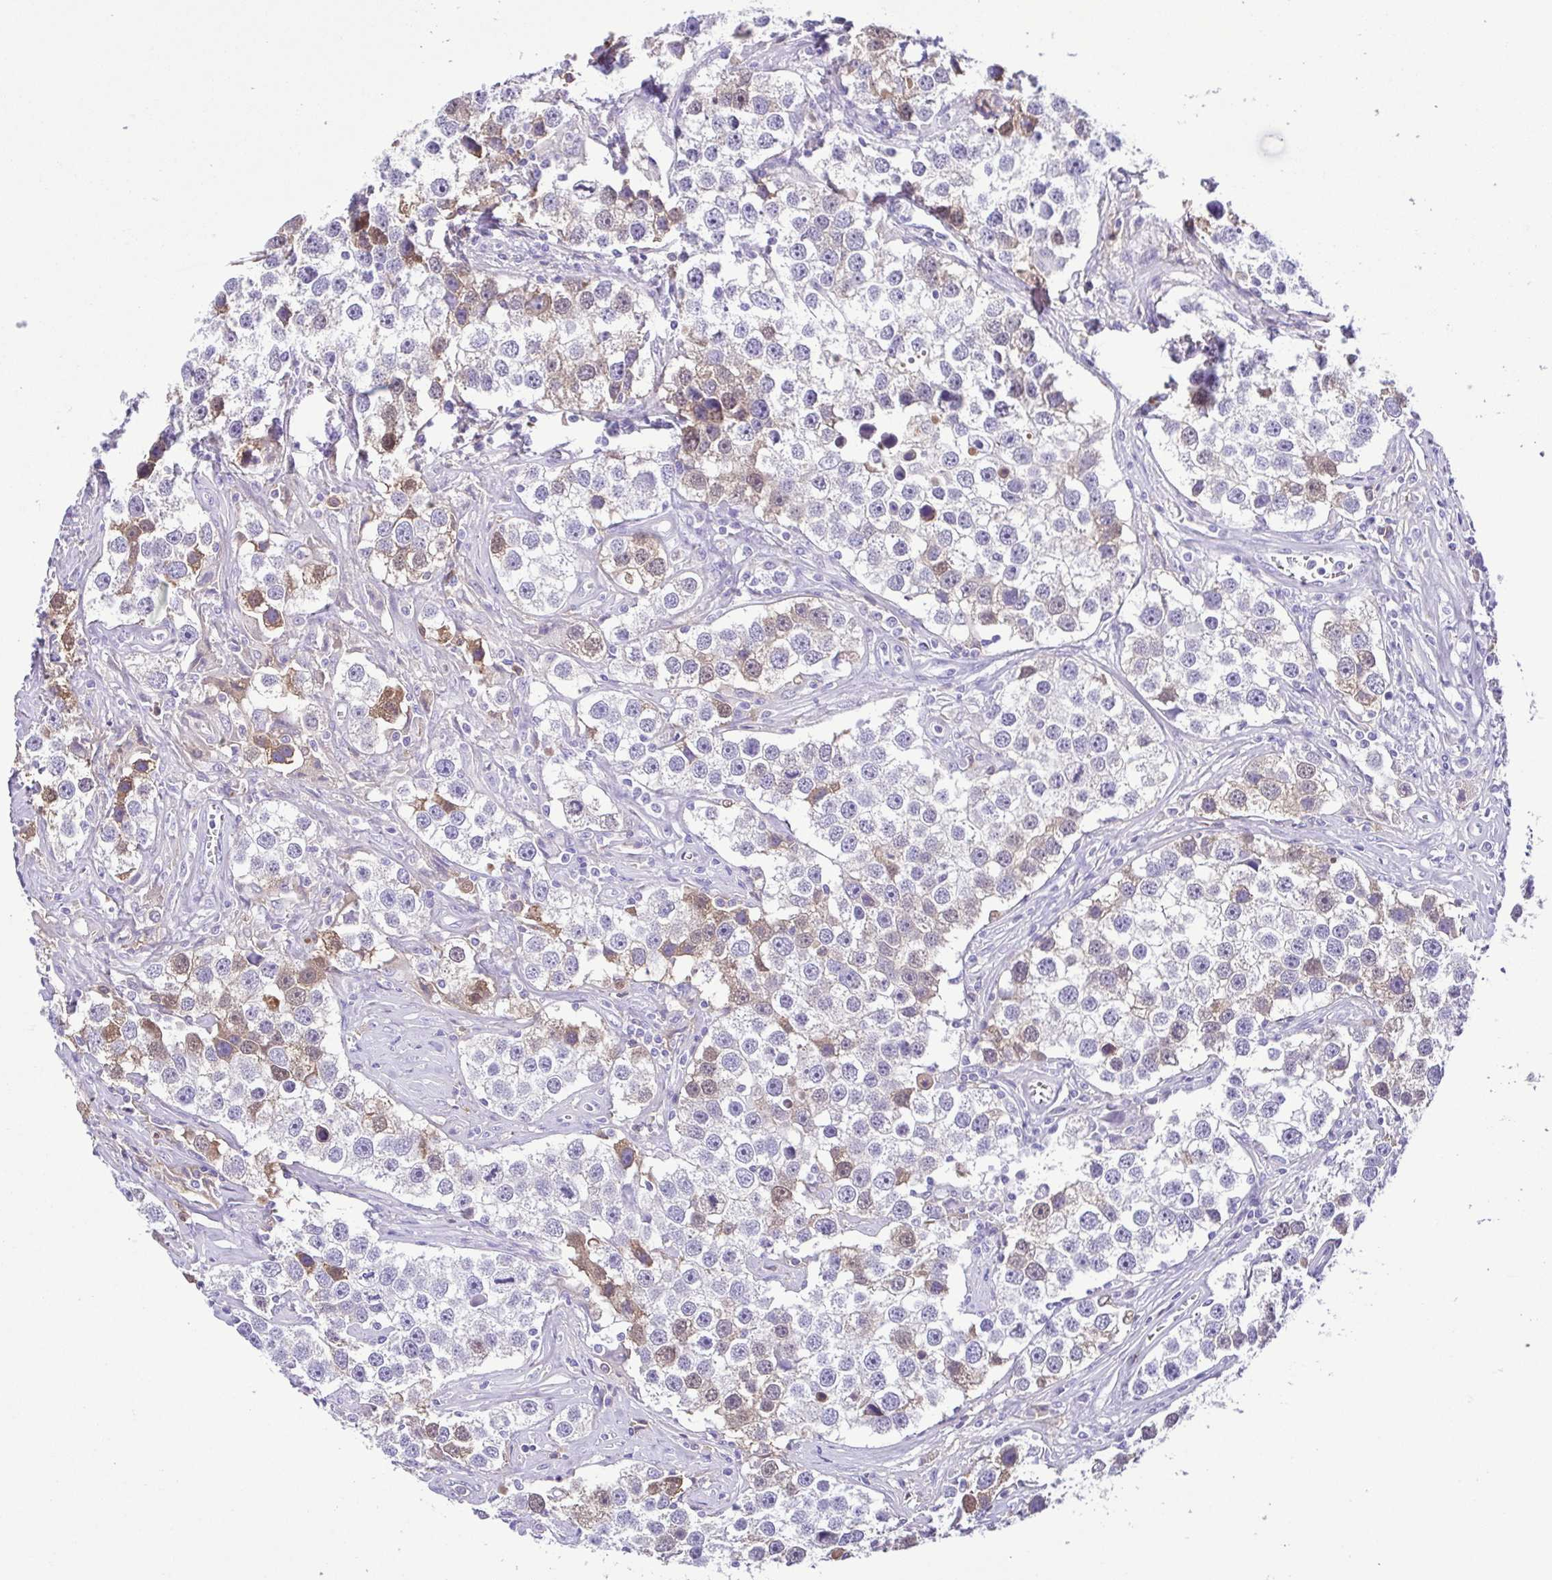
{"staining": {"intensity": "moderate", "quantity": "<25%", "location": "cytoplasmic/membranous"}, "tissue": "testis cancer", "cell_type": "Tumor cells", "image_type": "cancer", "snomed": [{"axis": "morphology", "description": "Seminoma, NOS"}, {"axis": "topography", "description": "Testis"}], "caption": "Tumor cells exhibit moderate cytoplasmic/membranous positivity in about <25% of cells in testis cancer.", "gene": "IGFL1", "patient": {"sex": "male", "age": 49}}